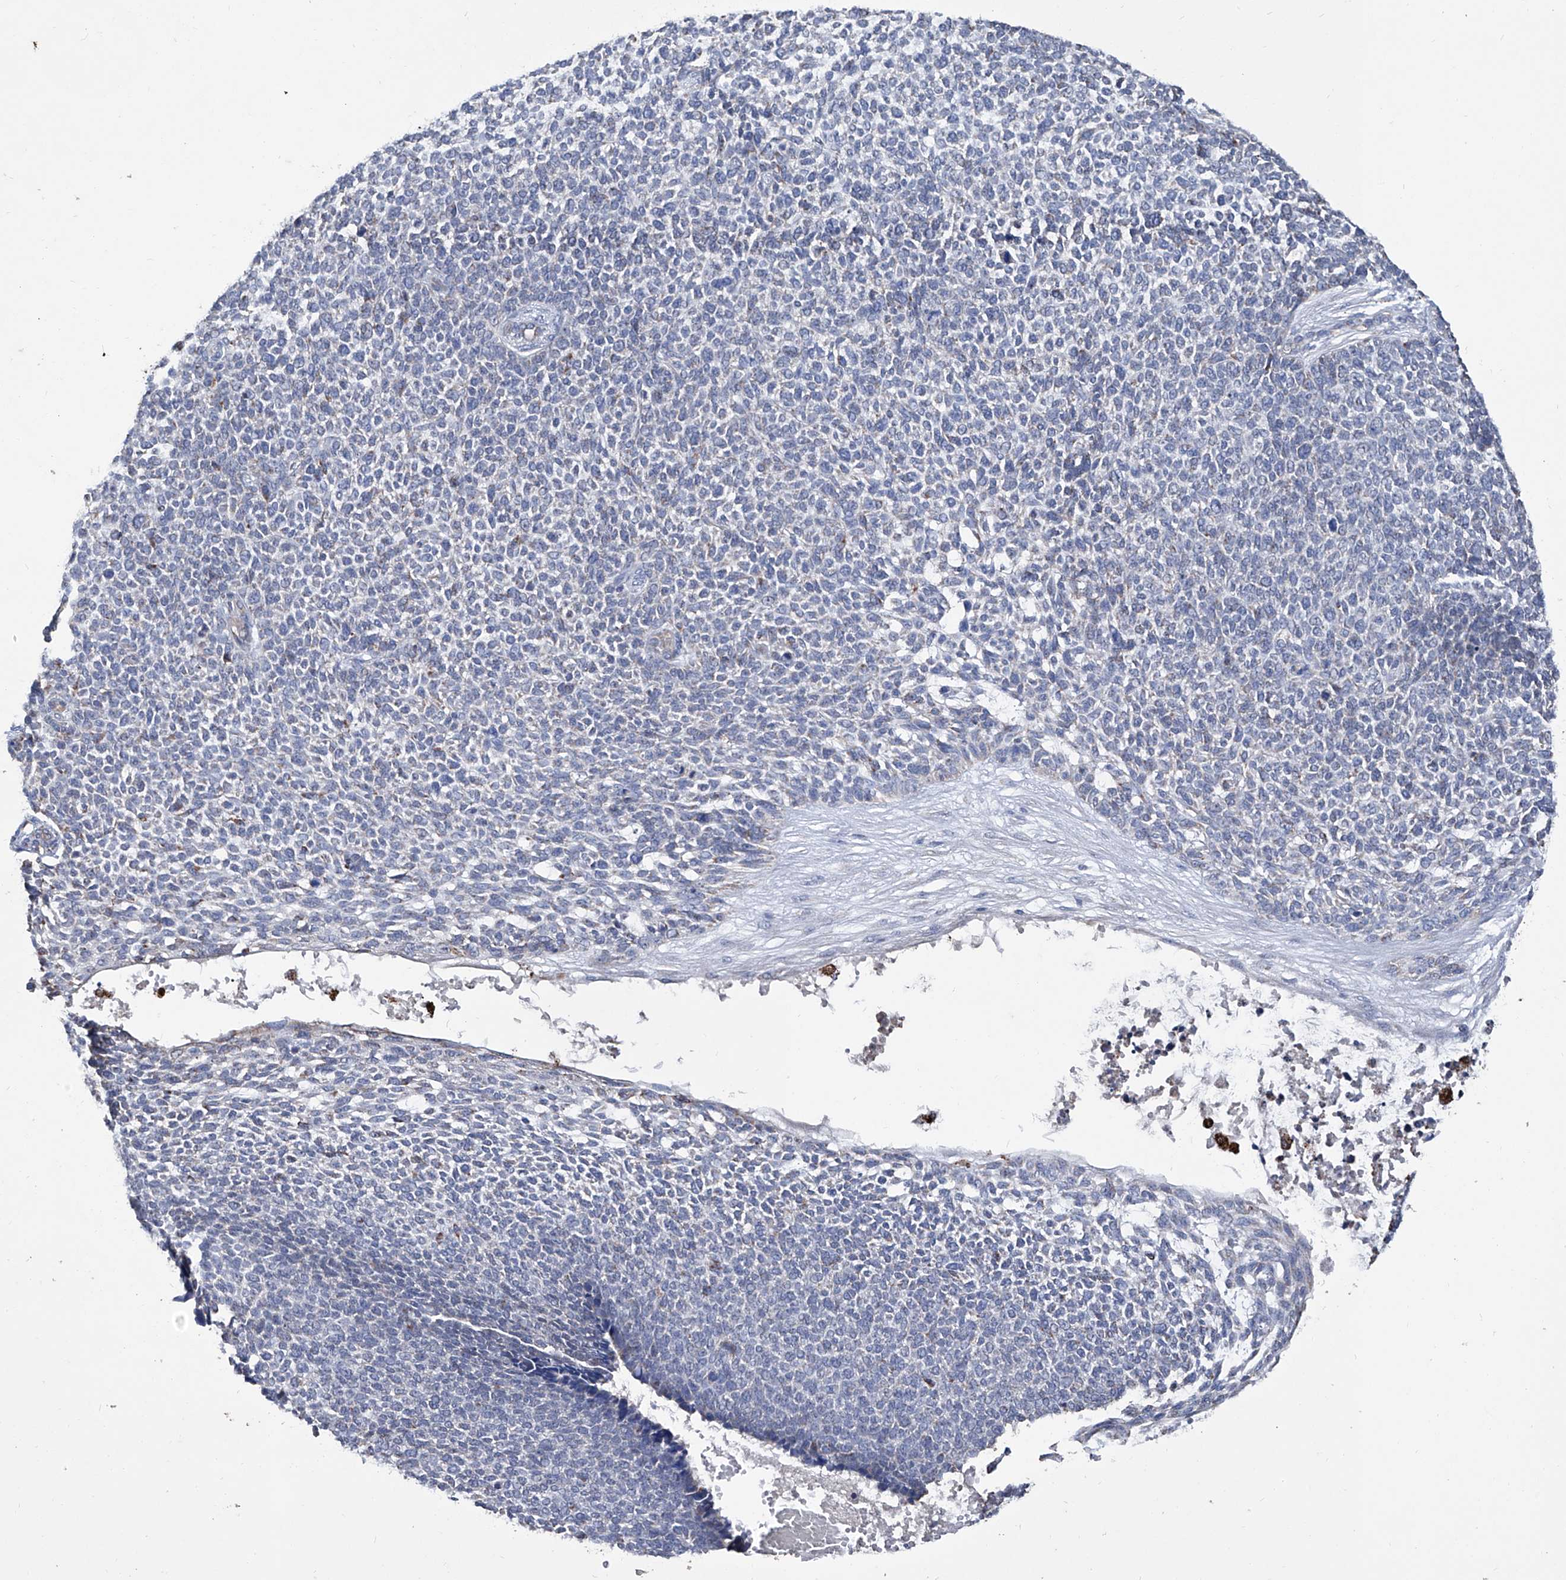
{"staining": {"intensity": "negative", "quantity": "none", "location": "none"}, "tissue": "skin cancer", "cell_type": "Tumor cells", "image_type": "cancer", "snomed": [{"axis": "morphology", "description": "Basal cell carcinoma"}, {"axis": "topography", "description": "Skin"}], "caption": "Skin cancer was stained to show a protein in brown. There is no significant expression in tumor cells. (DAB immunohistochemistry (IHC) with hematoxylin counter stain).", "gene": "NHS", "patient": {"sex": "female", "age": 84}}